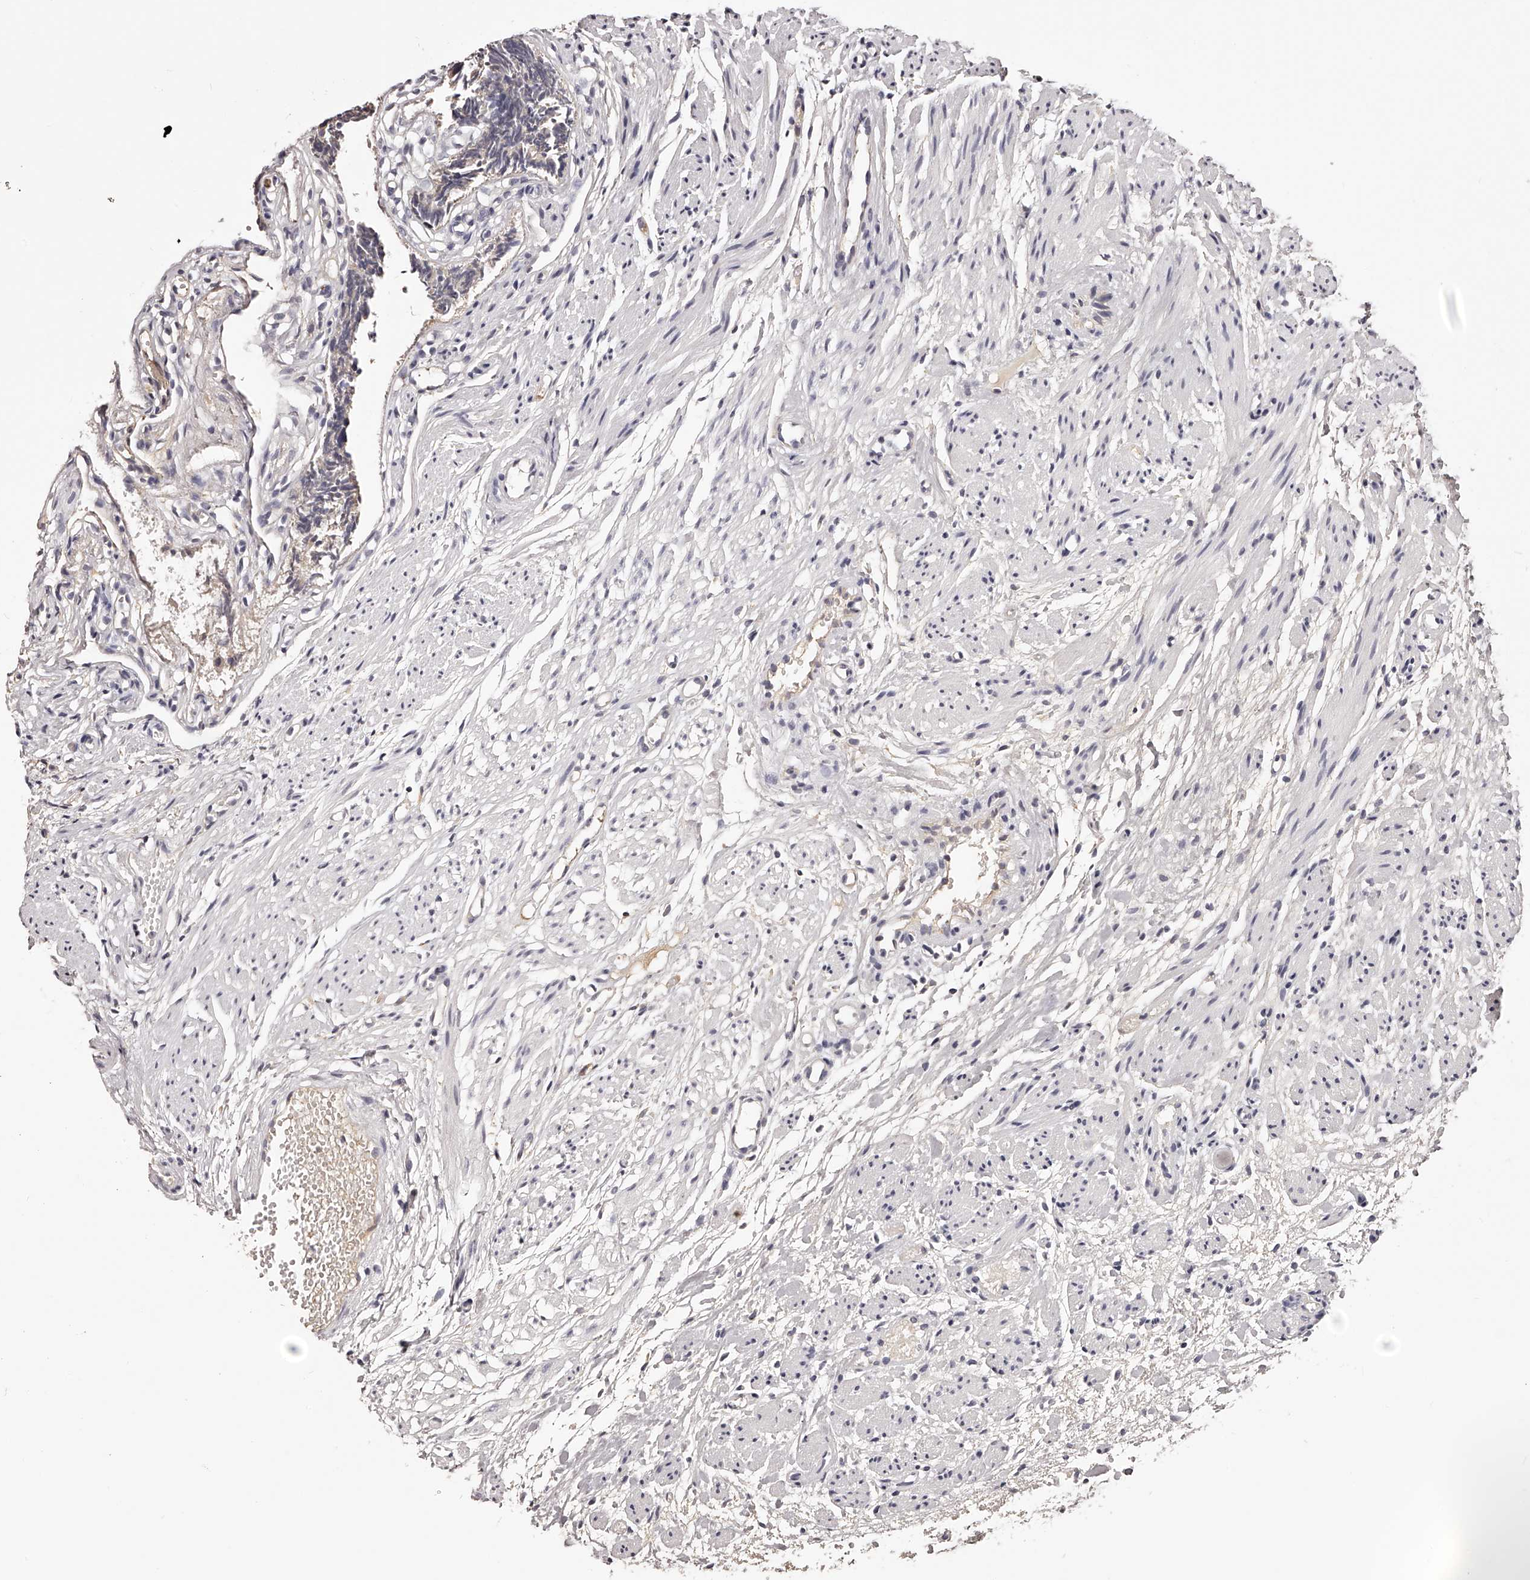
{"staining": {"intensity": "weak", "quantity": "25%-75%", "location": "cytoplasmic/membranous"}, "tissue": "fallopian tube", "cell_type": "Glandular cells", "image_type": "normal", "snomed": [{"axis": "morphology", "description": "Normal tissue, NOS"}, {"axis": "topography", "description": "Fallopian tube"}], "caption": "Glandular cells show weak cytoplasmic/membranous staining in approximately 25%-75% of cells in unremarkable fallopian tube. The staining was performed using DAB to visualize the protein expression in brown, while the nuclei were stained in blue with hematoxylin (Magnification: 20x).", "gene": "LTV1", "patient": {"sex": "female", "age": 39}}